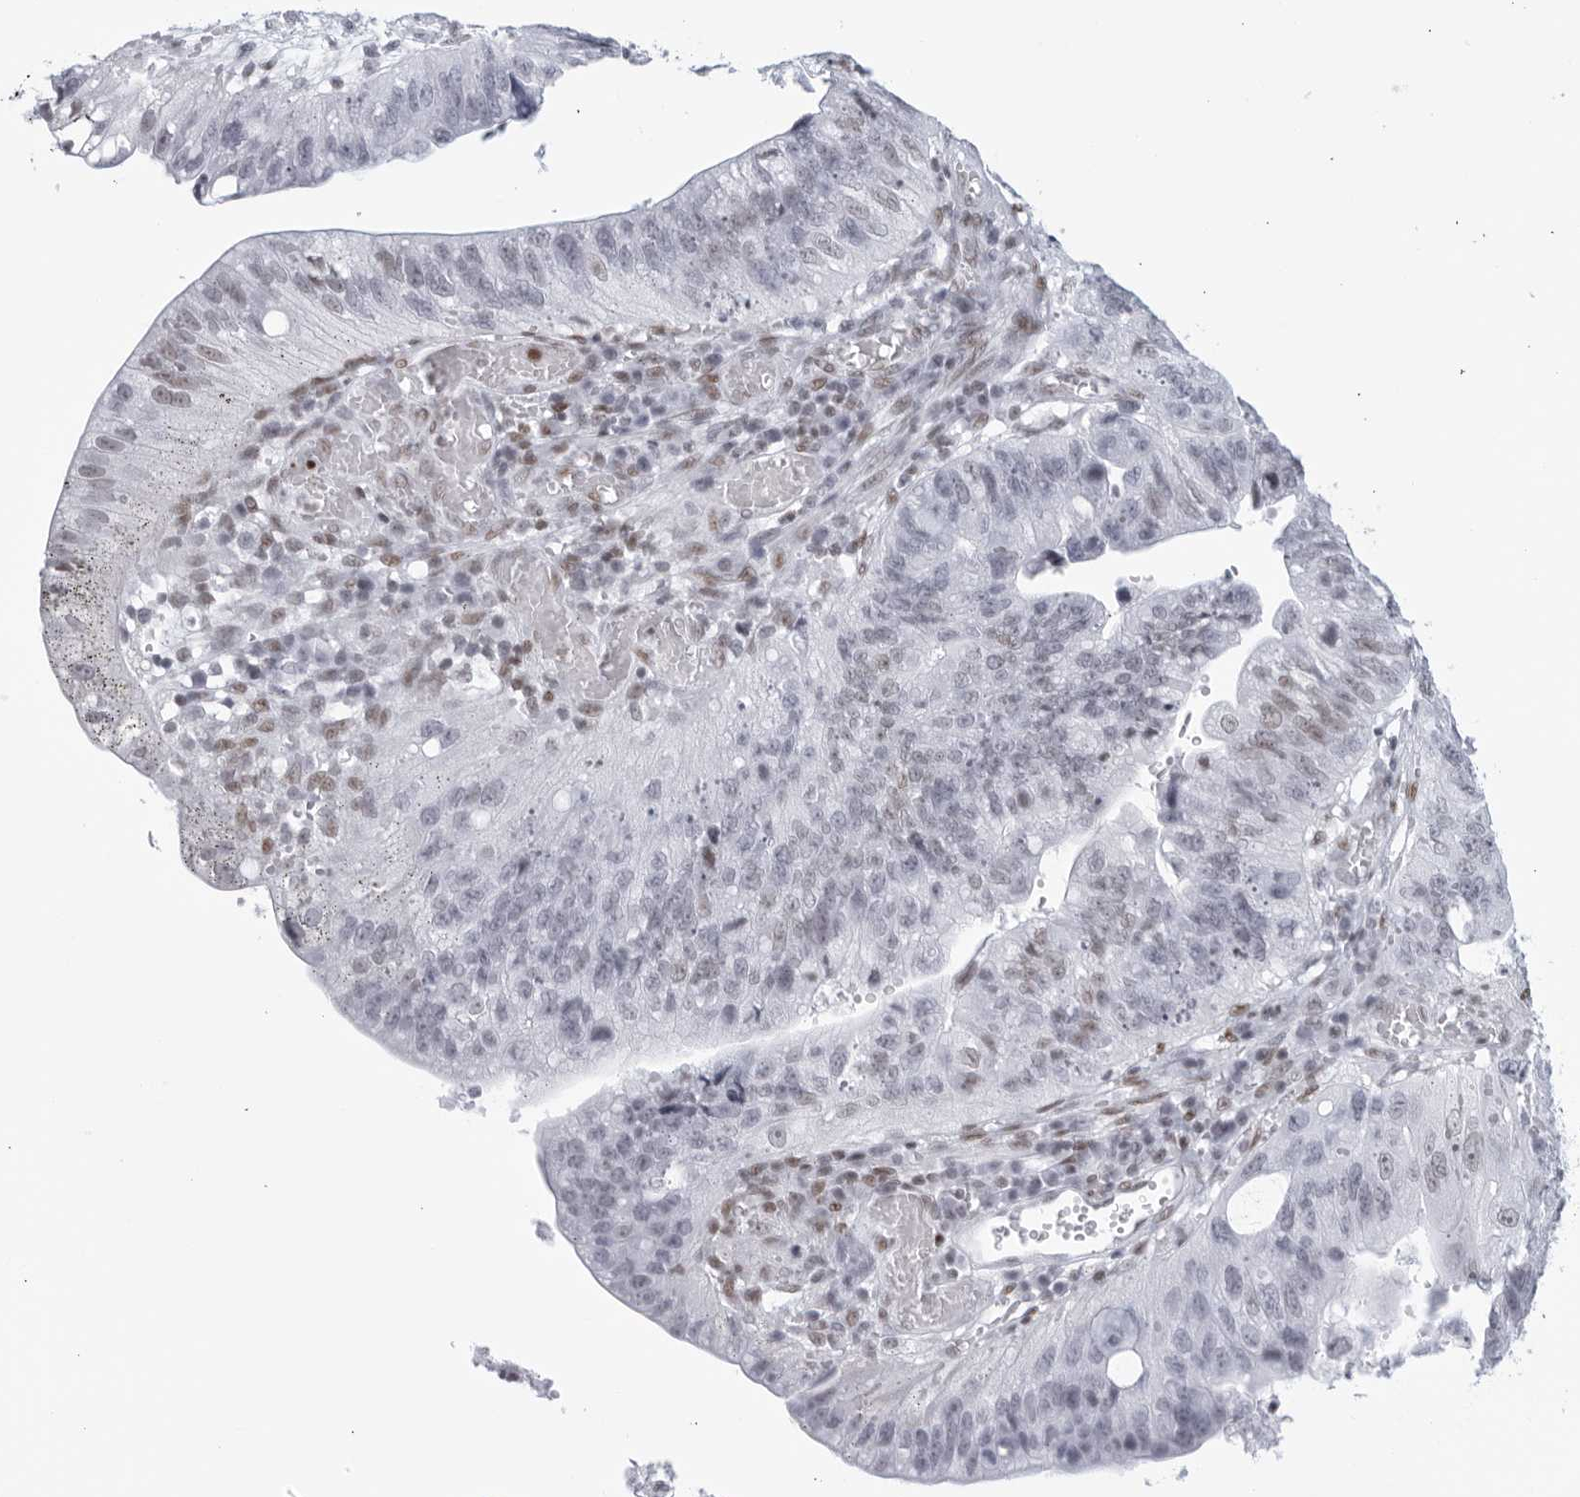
{"staining": {"intensity": "negative", "quantity": "none", "location": "none"}, "tissue": "stomach cancer", "cell_type": "Tumor cells", "image_type": "cancer", "snomed": [{"axis": "morphology", "description": "Adenocarcinoma, NOS"}, {"axis": "topography", "description": "Stomach"}], "caption": "A histopathology image of stomach cancer stained for a protein demonstrates no brown staining in tumor cells.", "gene": "HP1BP3", "patient": {"sex": "male", "age": 59}}